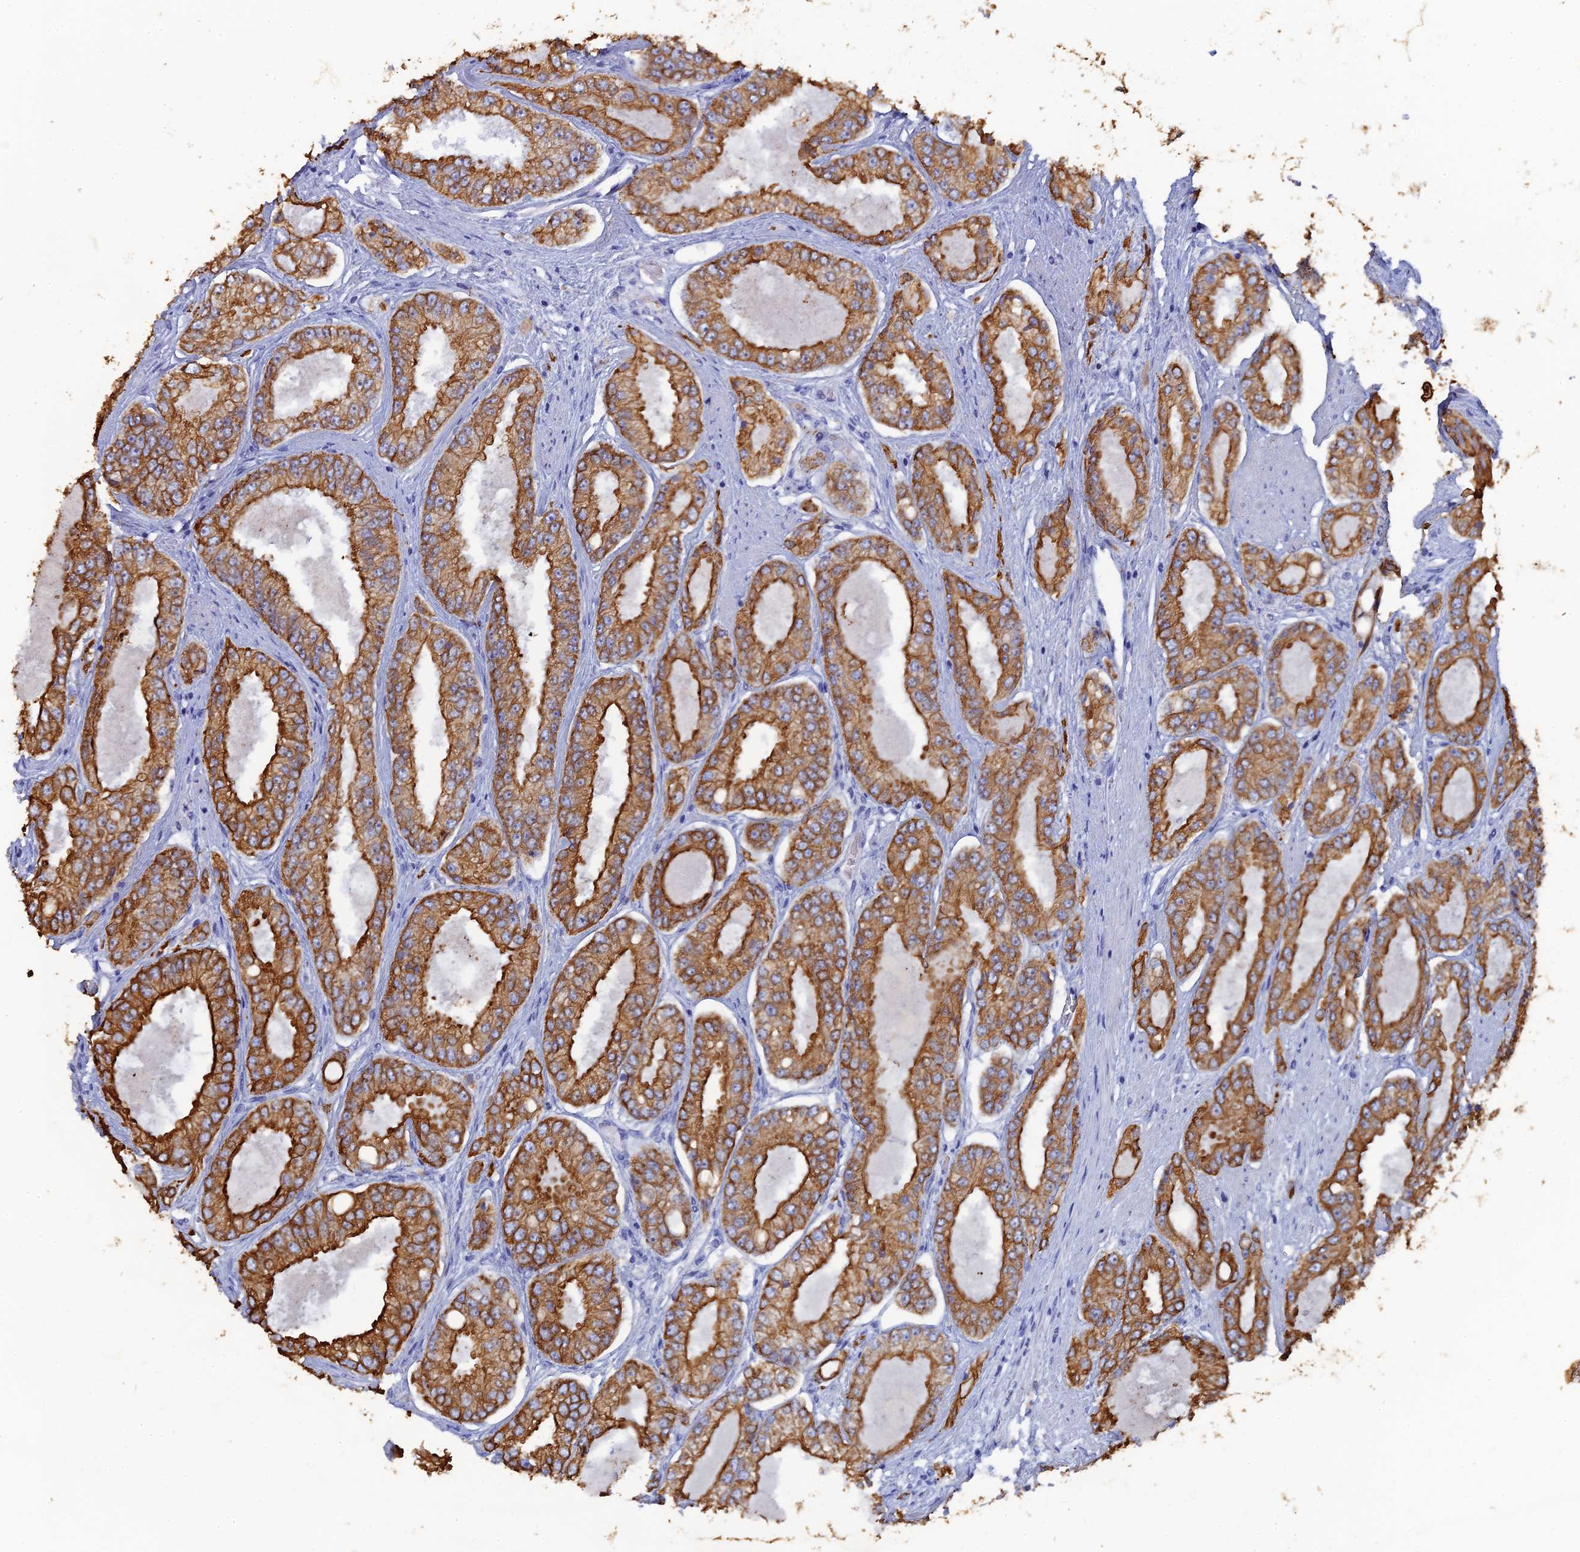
{"staining": {"intensity": "strong", "quantity": ">75%", "location": "cytoplasmic/membranous"}, "tissue": "prostate cancer", "cell_type": "Tumor cells", "image_type": "cancer", "snomed": [{"axis": "morphology", "description": "Adenocarcinoma, High grade"}, {"axis": "topography", "description": "Prostate"}], "caption": "Immunohistochemistry (IHC) (DAB (3,3'-diaminobenzidine)) staining of prostate cancer (adenocarcinoma (high-grade)) displays strong cytoplasmic/membranous protein expression in approximately >75% of tumor cells. Ihc stains the protein of interest in brown and the nuclei are stained blue.", "gene": "SRFBP1", "patient": {"sex": "male", "age": 71}}